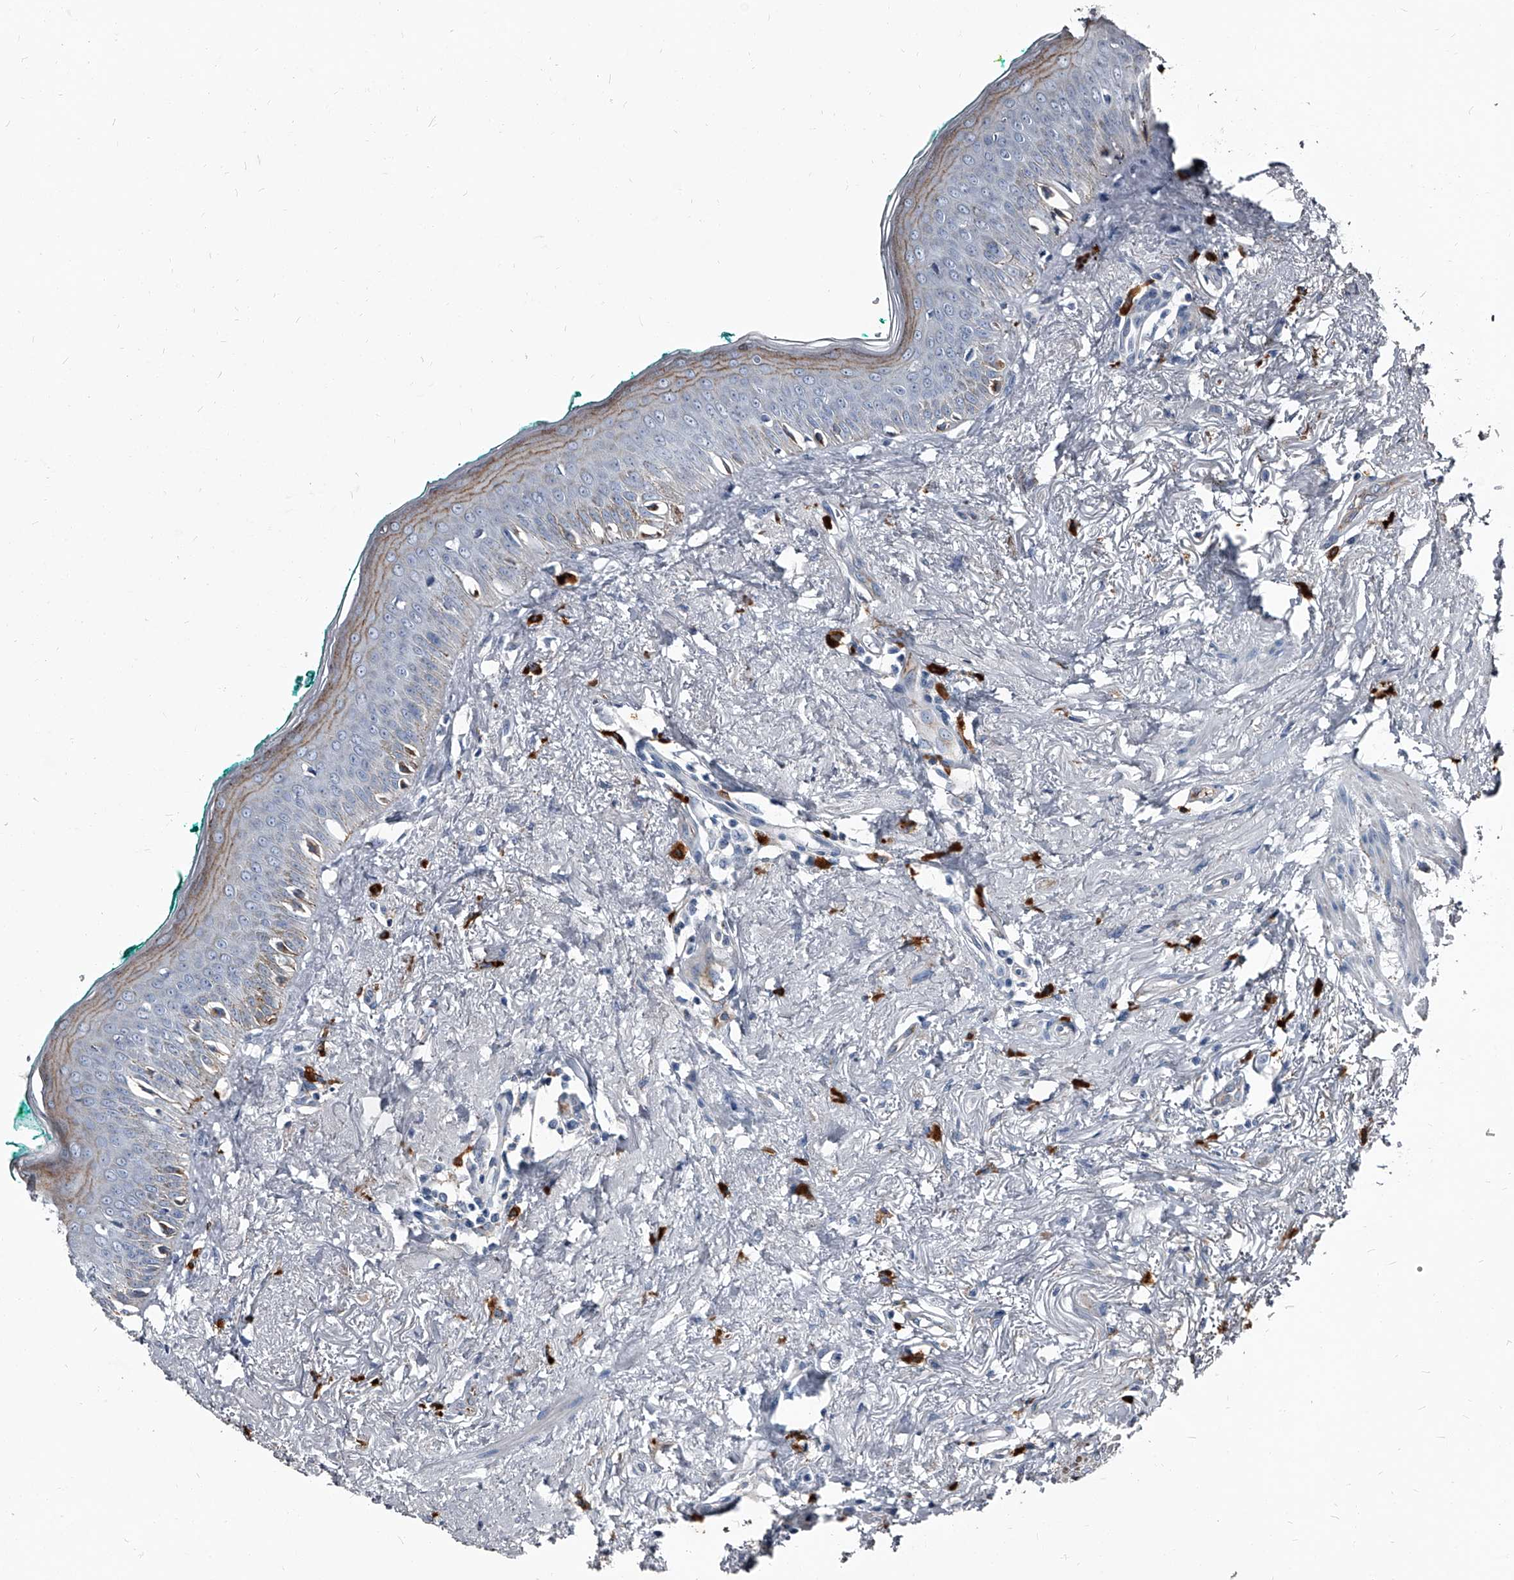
{"staining": {"intensity": "weak", "quantity": "<25%", "location": "cytoplasmic/membranous"}, "tissue": "oral mucosa", "cell_type": "Squamous epithelial cells", "image_type": "normal", "snomed": [{"axis": "morphology", "description": "Normal tissue, NOS"}, {"axis": "topography", "description": "Oral tissue"}], "caption": "Immunohistochemical staining of unremarkable oral mucosa exhibits no significant expression in squamous epithelial cells.", "gene": "PGLYRP3", "patient": {"sex": "female", "age": 70}}